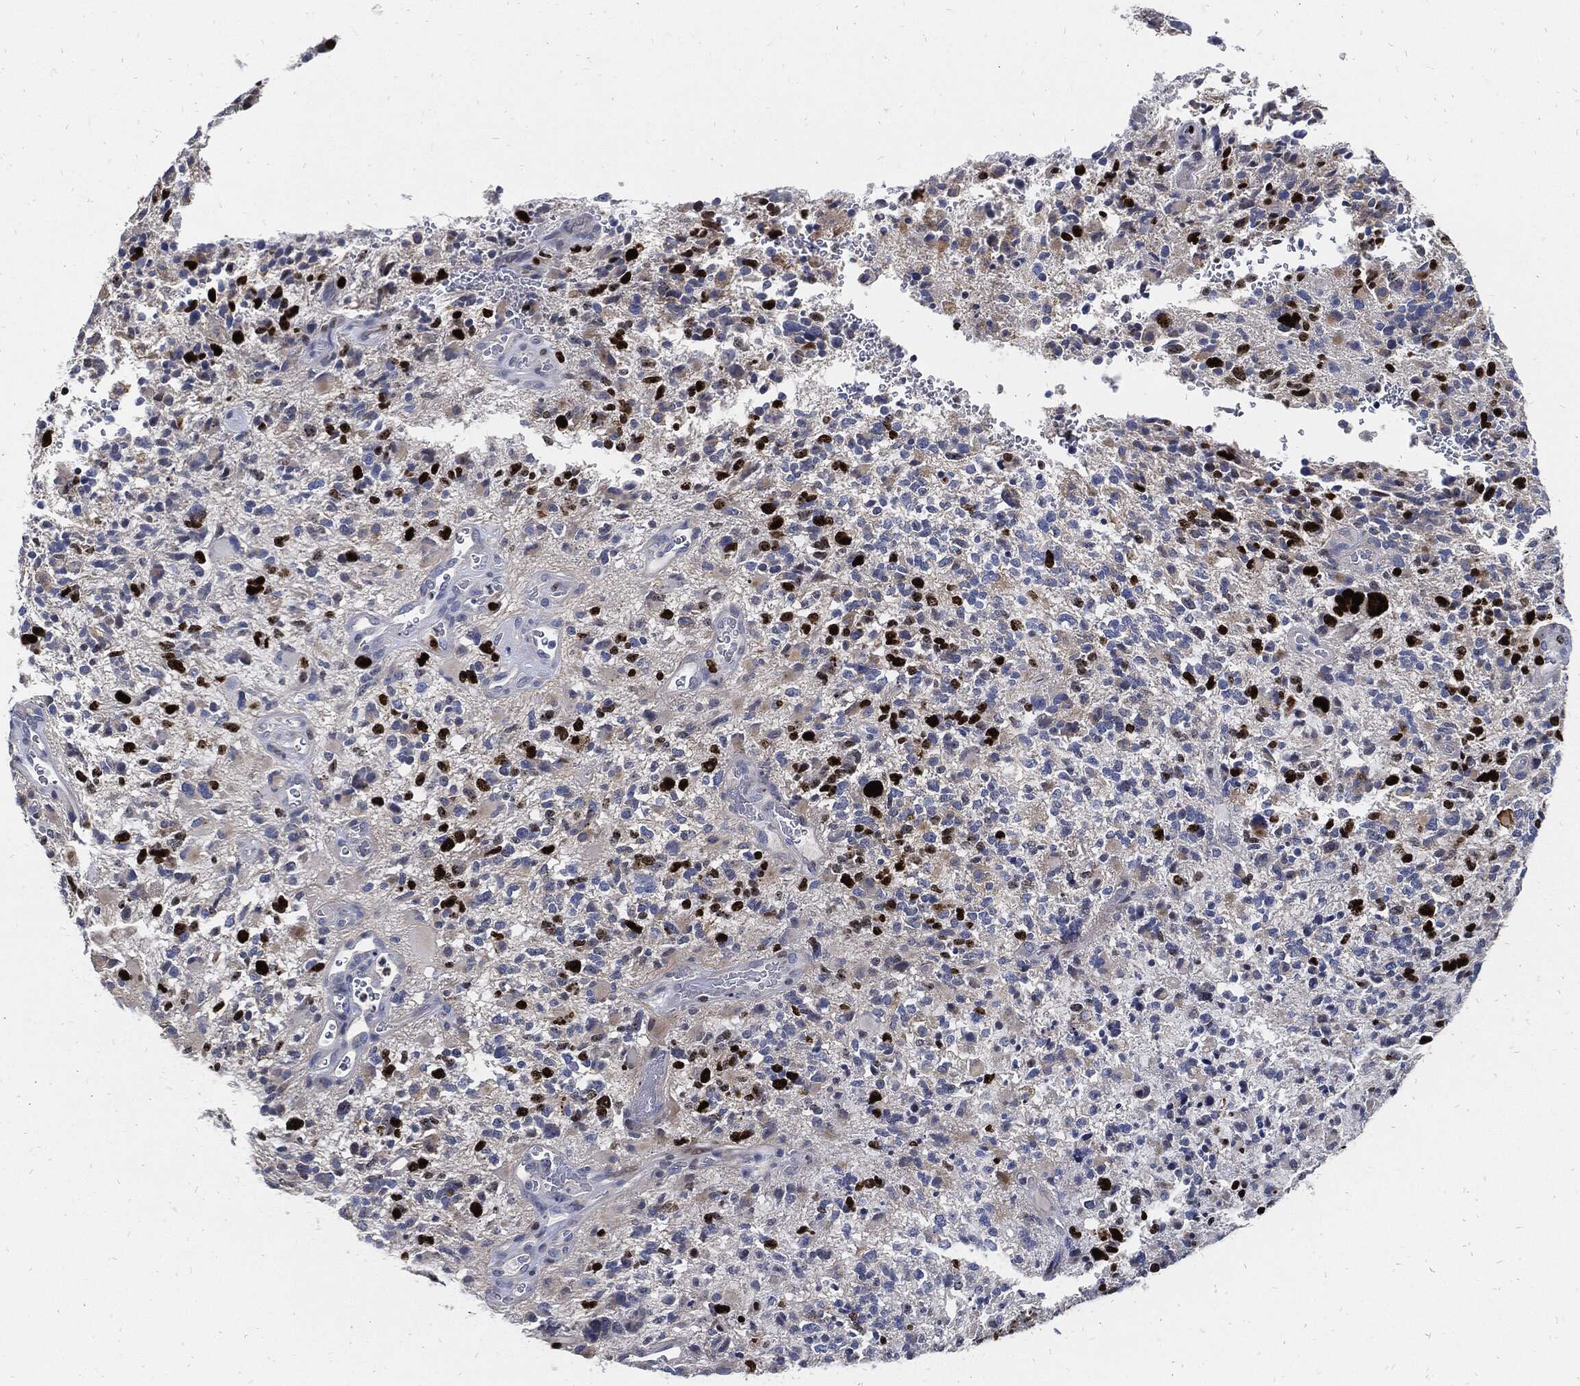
{"staining": {"intensity": "strong", "quantity": "<25%", "location": "nuclear"}, "tissue": "glioma", "cell_type": "Tumor cells", "image_type": "cancer", "snomed": [{"axis": "morphology", "description": "Glioma, malignant, High grade"}, {"axis": "topography", "description": "Brain"}], "caption": "A medium amount of strong nuclear staining is seen in about <25% of tumor cells in glioma tissue. (Stains: DAB in brown, nuclei in blue, Microscopy: brightfield microscopy at high magnification).", "gene": "MKI67", "patient": {"sex": "female", "age": 71}}